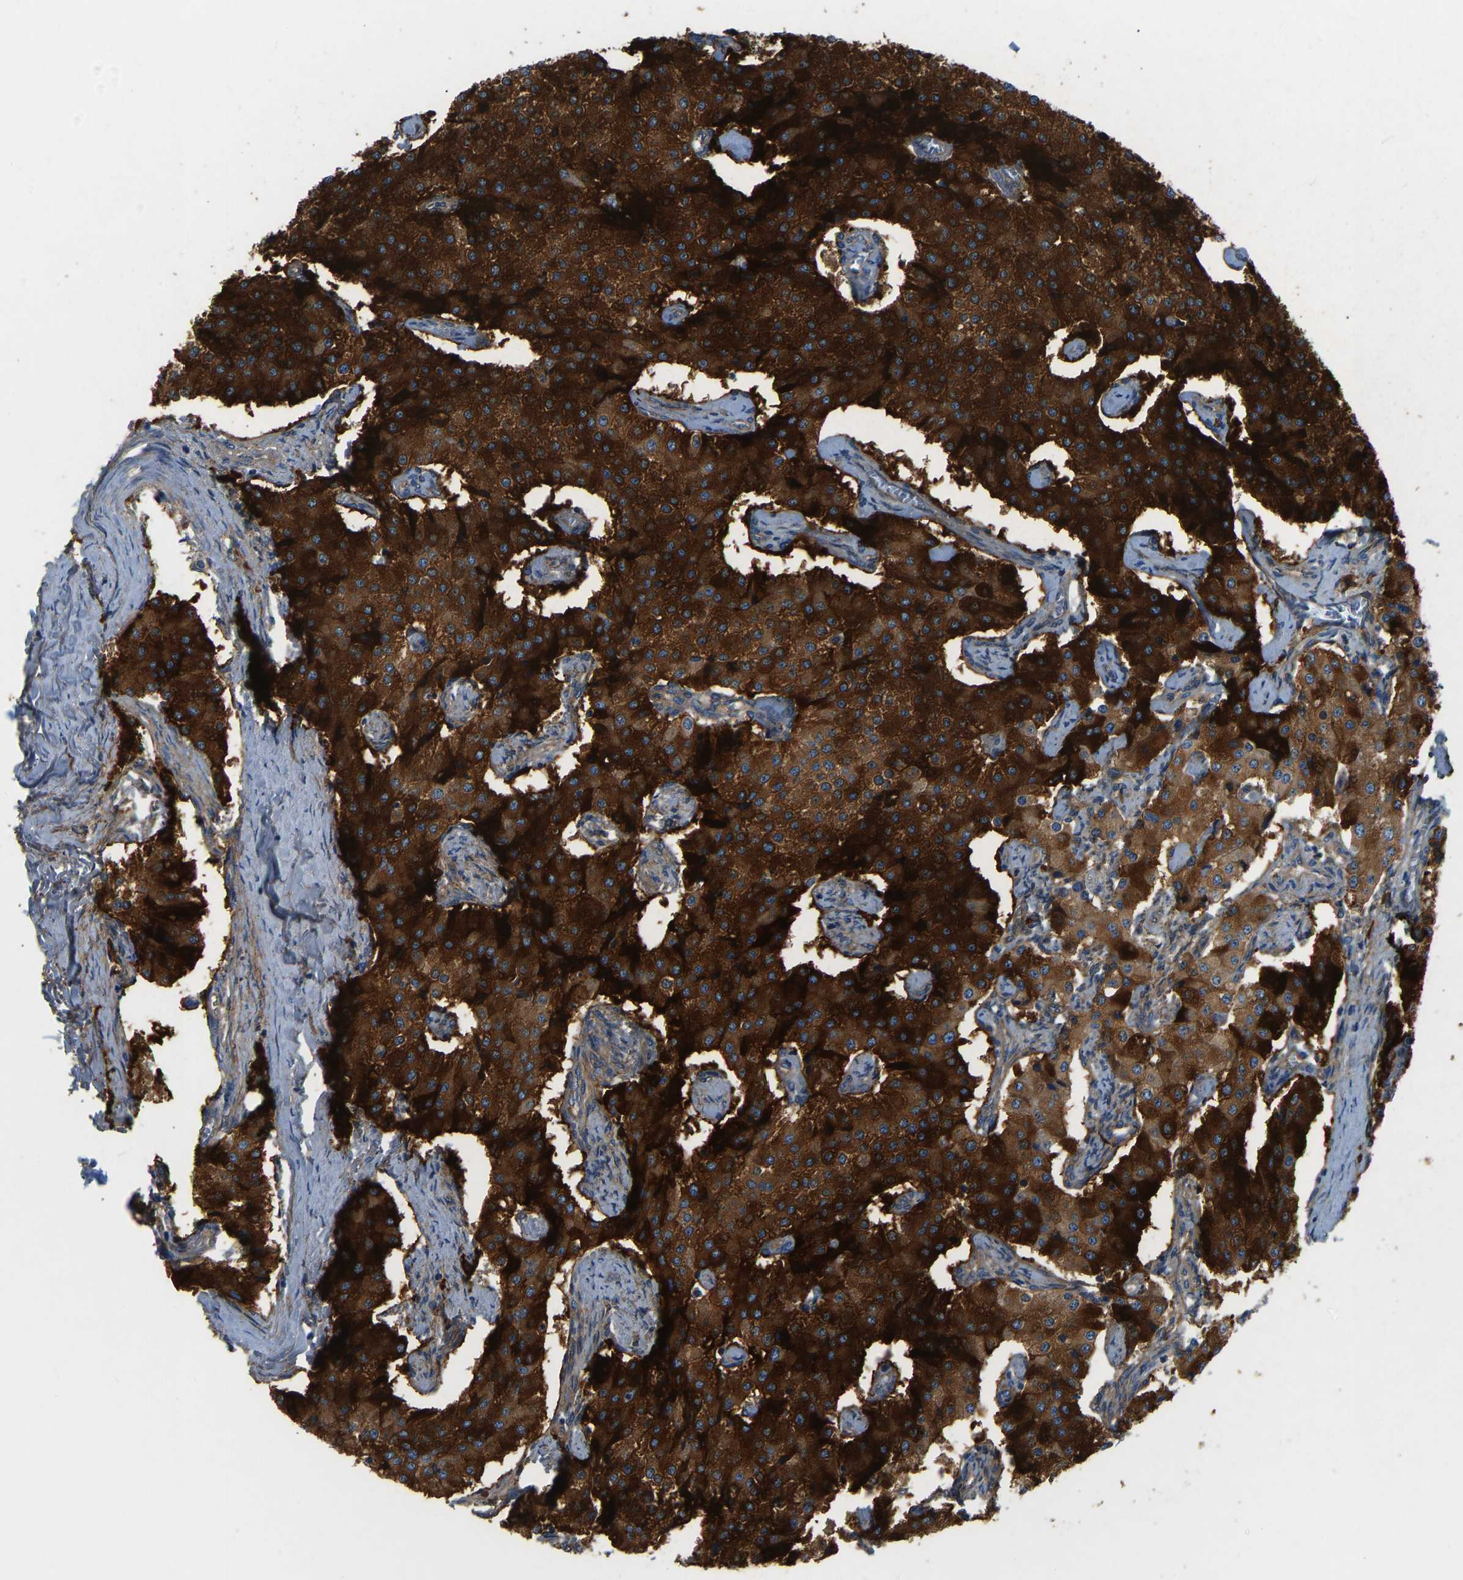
{"staining": {"intensity": "strong", "quantity": ">75%", "location": "cytoplasmic/membranous"}, "tissue": "carcinoid", "cell_type": "Tumor cells", "image_type": "cancer", "snomed": [{"axis": "morphology", "description": "Carcinoid, malignant, NOS"}, {"axis": "topography", "description": "Colon"}], "caption": "Immunohistochemical staining of human carcinoid reveals high levels of strong cytoplasmic/membranous staining in about >75% of tumor cells.", "gene": "CHAD", "patient": {"sex": "female", "age": 52}}